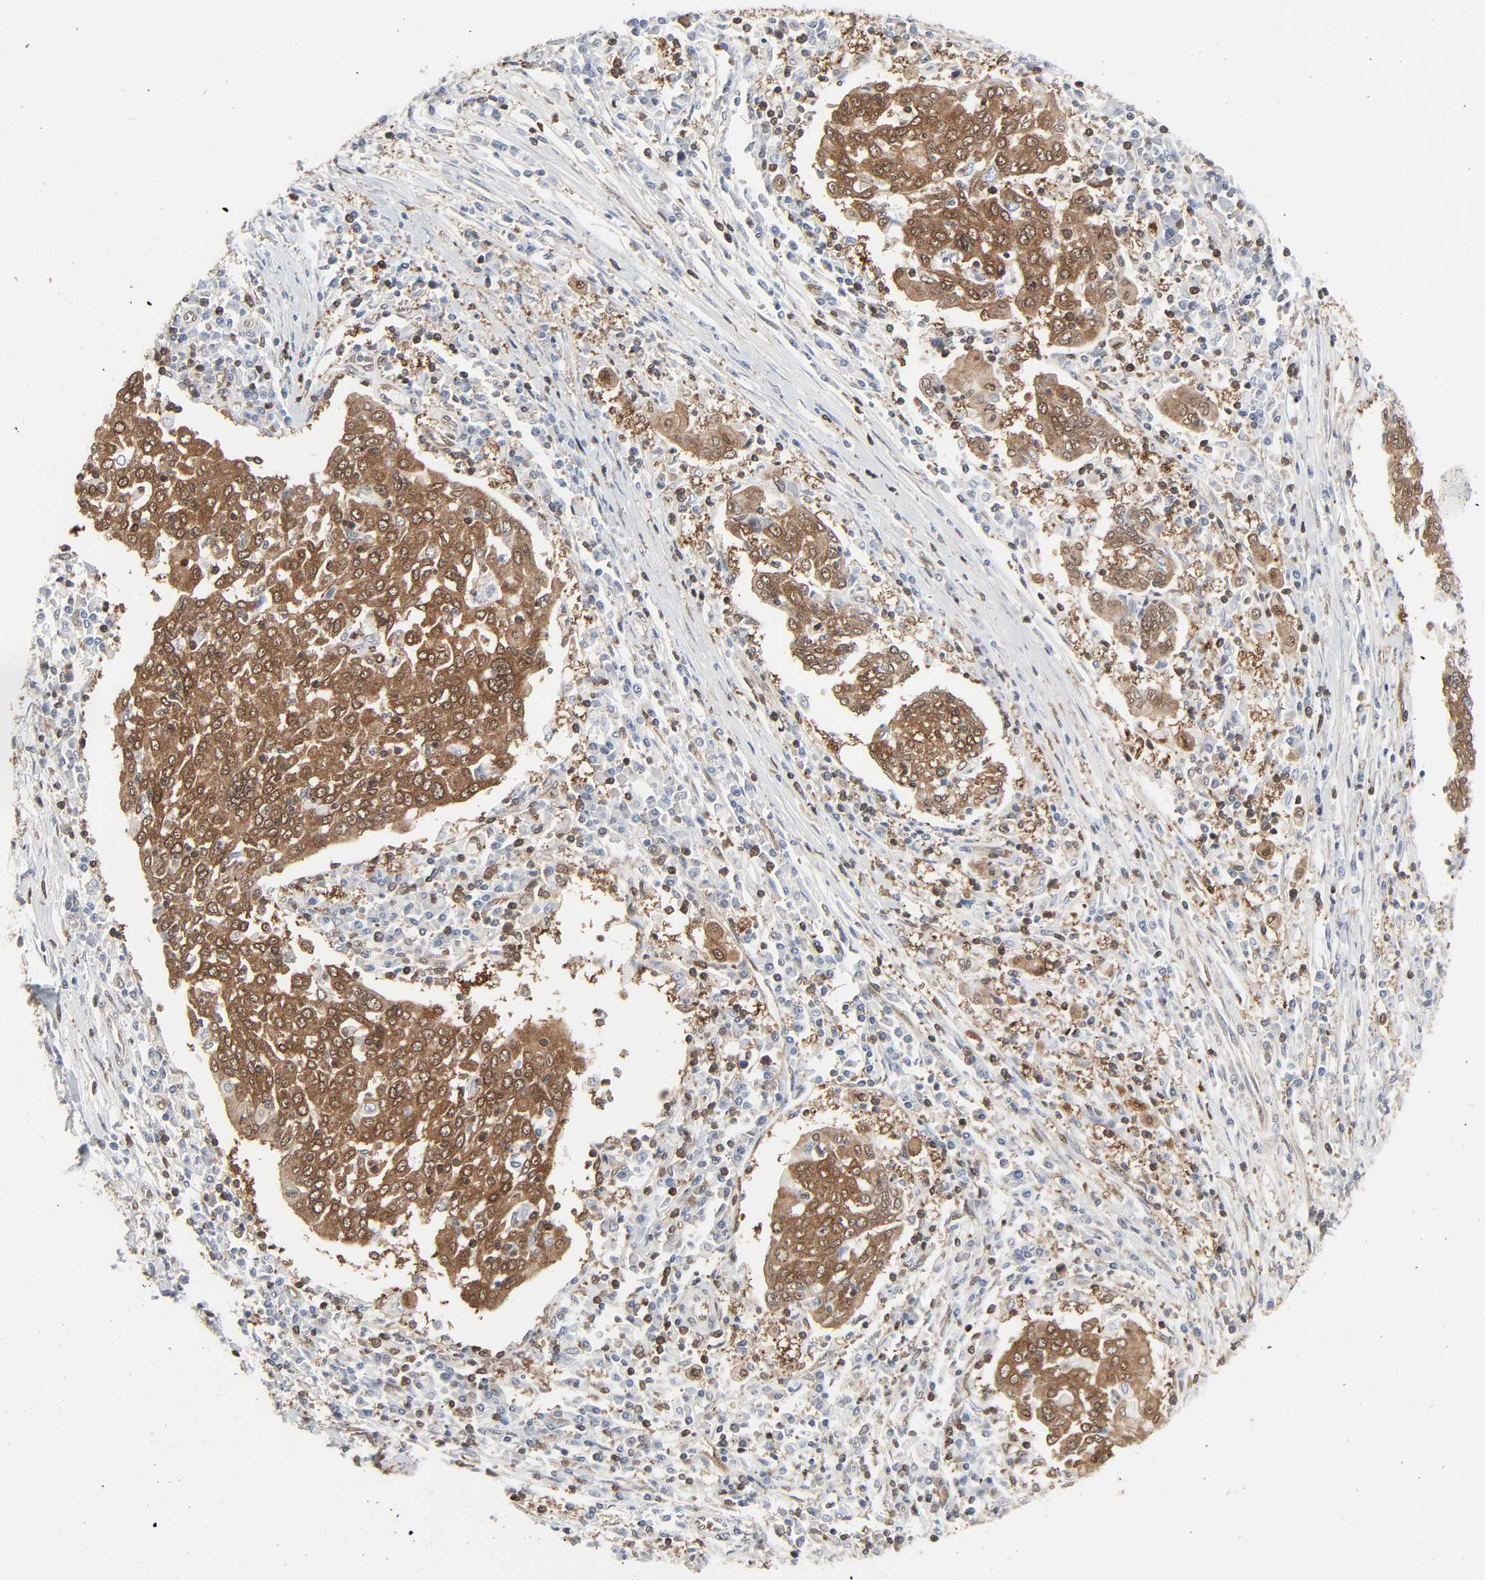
{"staining": {"intensity": "moderate", "quantity": ">75%", "location": "cytoplasmic/membranous,nuclear"}, "tissue": "cervical cancer", "cell_type": "Tumor cells", "image_type": "cancer", "snomed": [{"axis": "morphology", "description": "Squamous cell carcinoma, NOS"}, {"axis": "topography", "description": "Cervix"}], "caption": "About >75% of tumor cells in cervical squamous cell carcinoma exhibit moderate cytoplasmic/membranous and nuclear protein staining as visualized by brown immunohistochemical staining.", "gene": "GSK3A", "patient": {"sex": "female", "age": 40}}